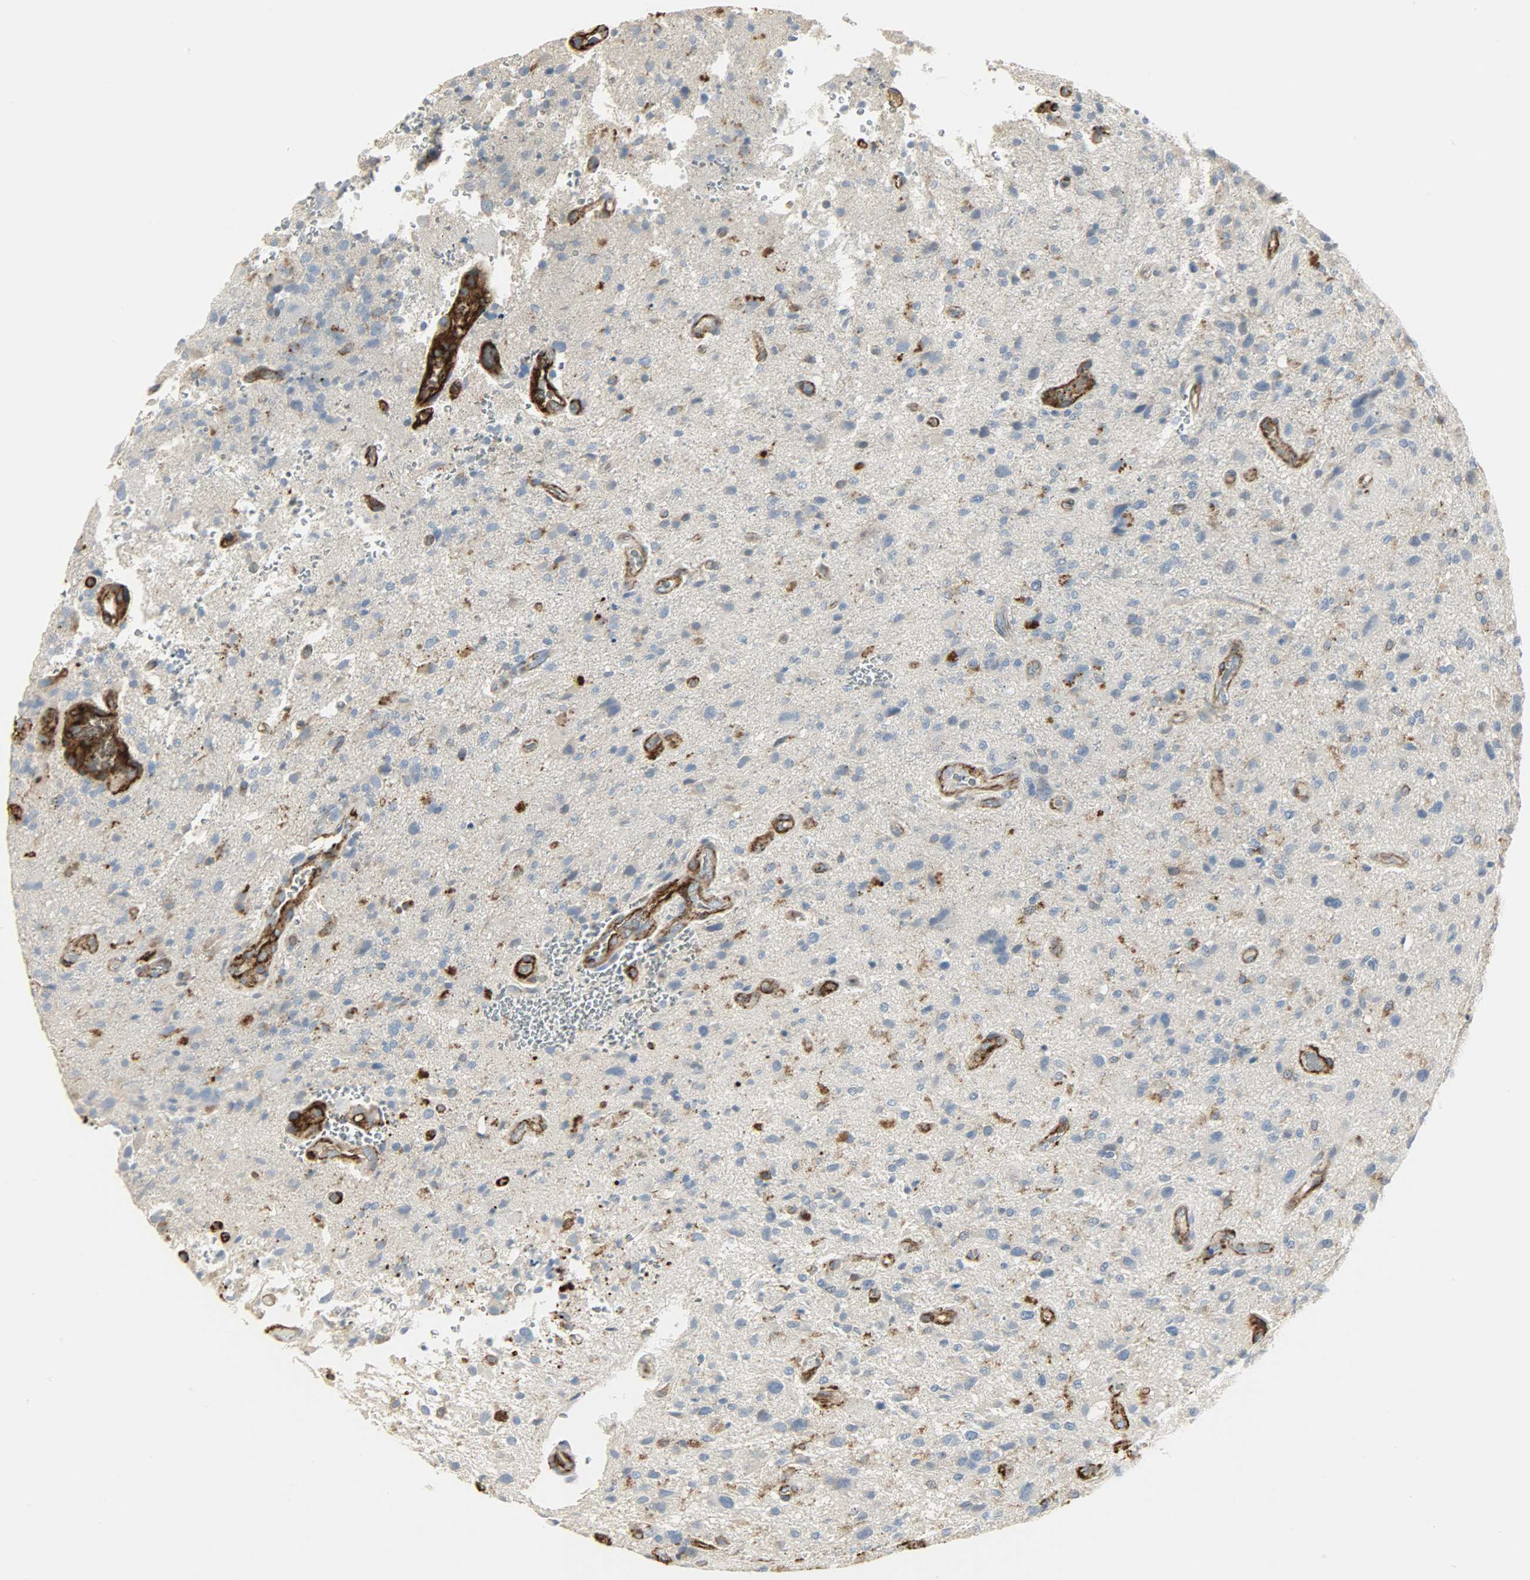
{"staining": {"intensity": "negative", "quantity": "none", "location": "none"}, "tissue": "glioma", "cell_type": "Tumor cells", "image_type": "cancer", "snomed": [{"axis": "morphology", "description": "Normal tissue, NOS"}, {"axis": "morphology", "description": "Glioma, malignant, High grade"}, {"axis": "topography", "description": "Cerebral cortex"}], "caption": "Glioma stained for a protein using immunohistochemistry (IHC) demonstrates no positivity tumor cells.", "gene": "ENPEP", "patient": {"sex": "male", "age": 75}}